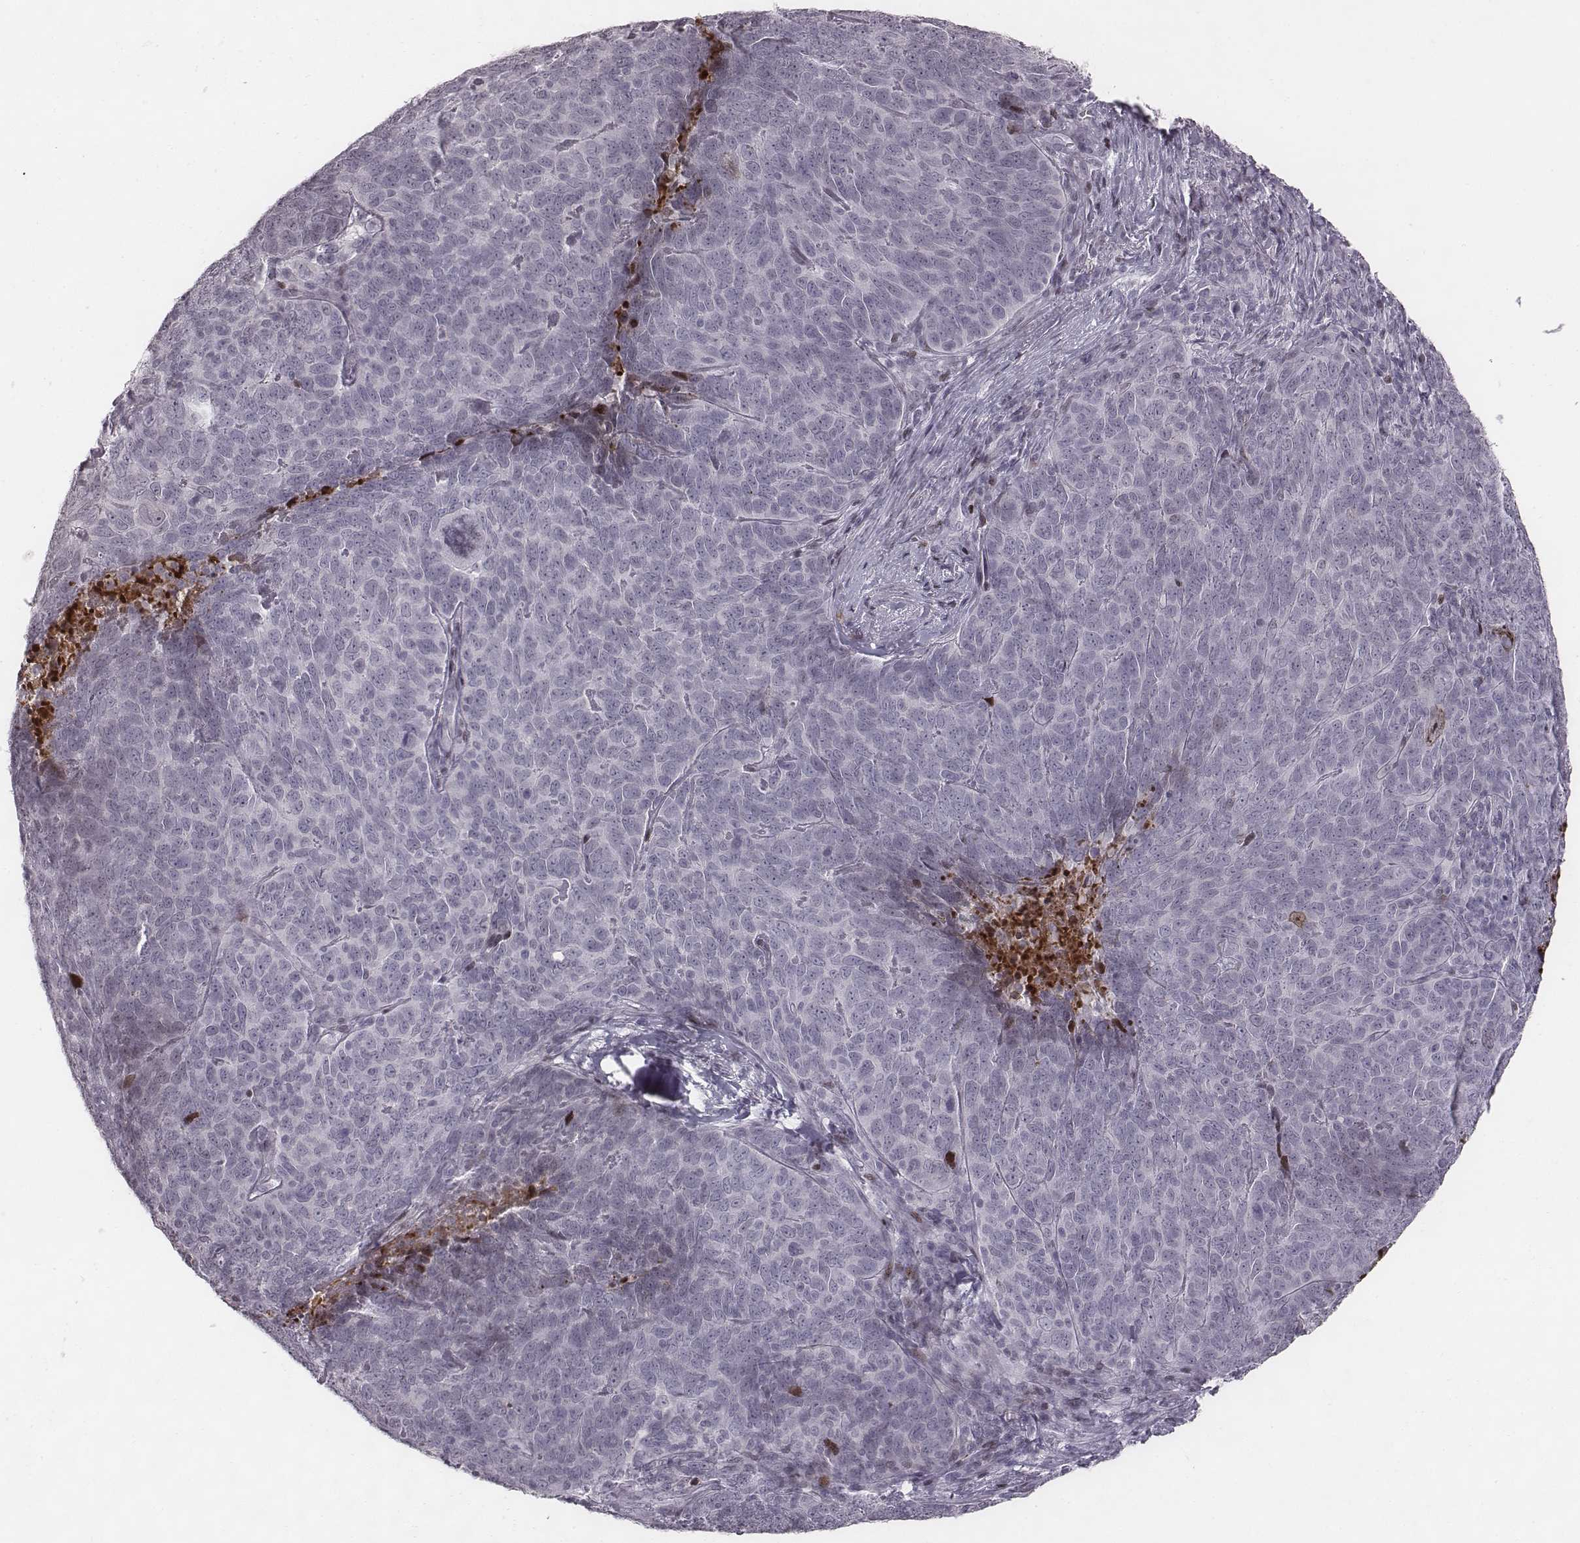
{"staining": {"intensity": "negative", "quantity": "none", "location": "none"}, "tissue": "skin cancer", "cell_type": "Tumor cells", "image_type": "cancer", "snomed": [{"axis": "morphology", "description": "Squamous cell carcinoma, NOS"}, {"axis": "topography", "description": "Skin"}, {"axis": "topography", "description": "Anal"}], "caption": "Human skin cancer (squamous cell carcinoma) stained for a protein using IHC reveals no expression in tumor cells.", "gene": "NDC1", "patient": {"sex": "female", "age": 51}}